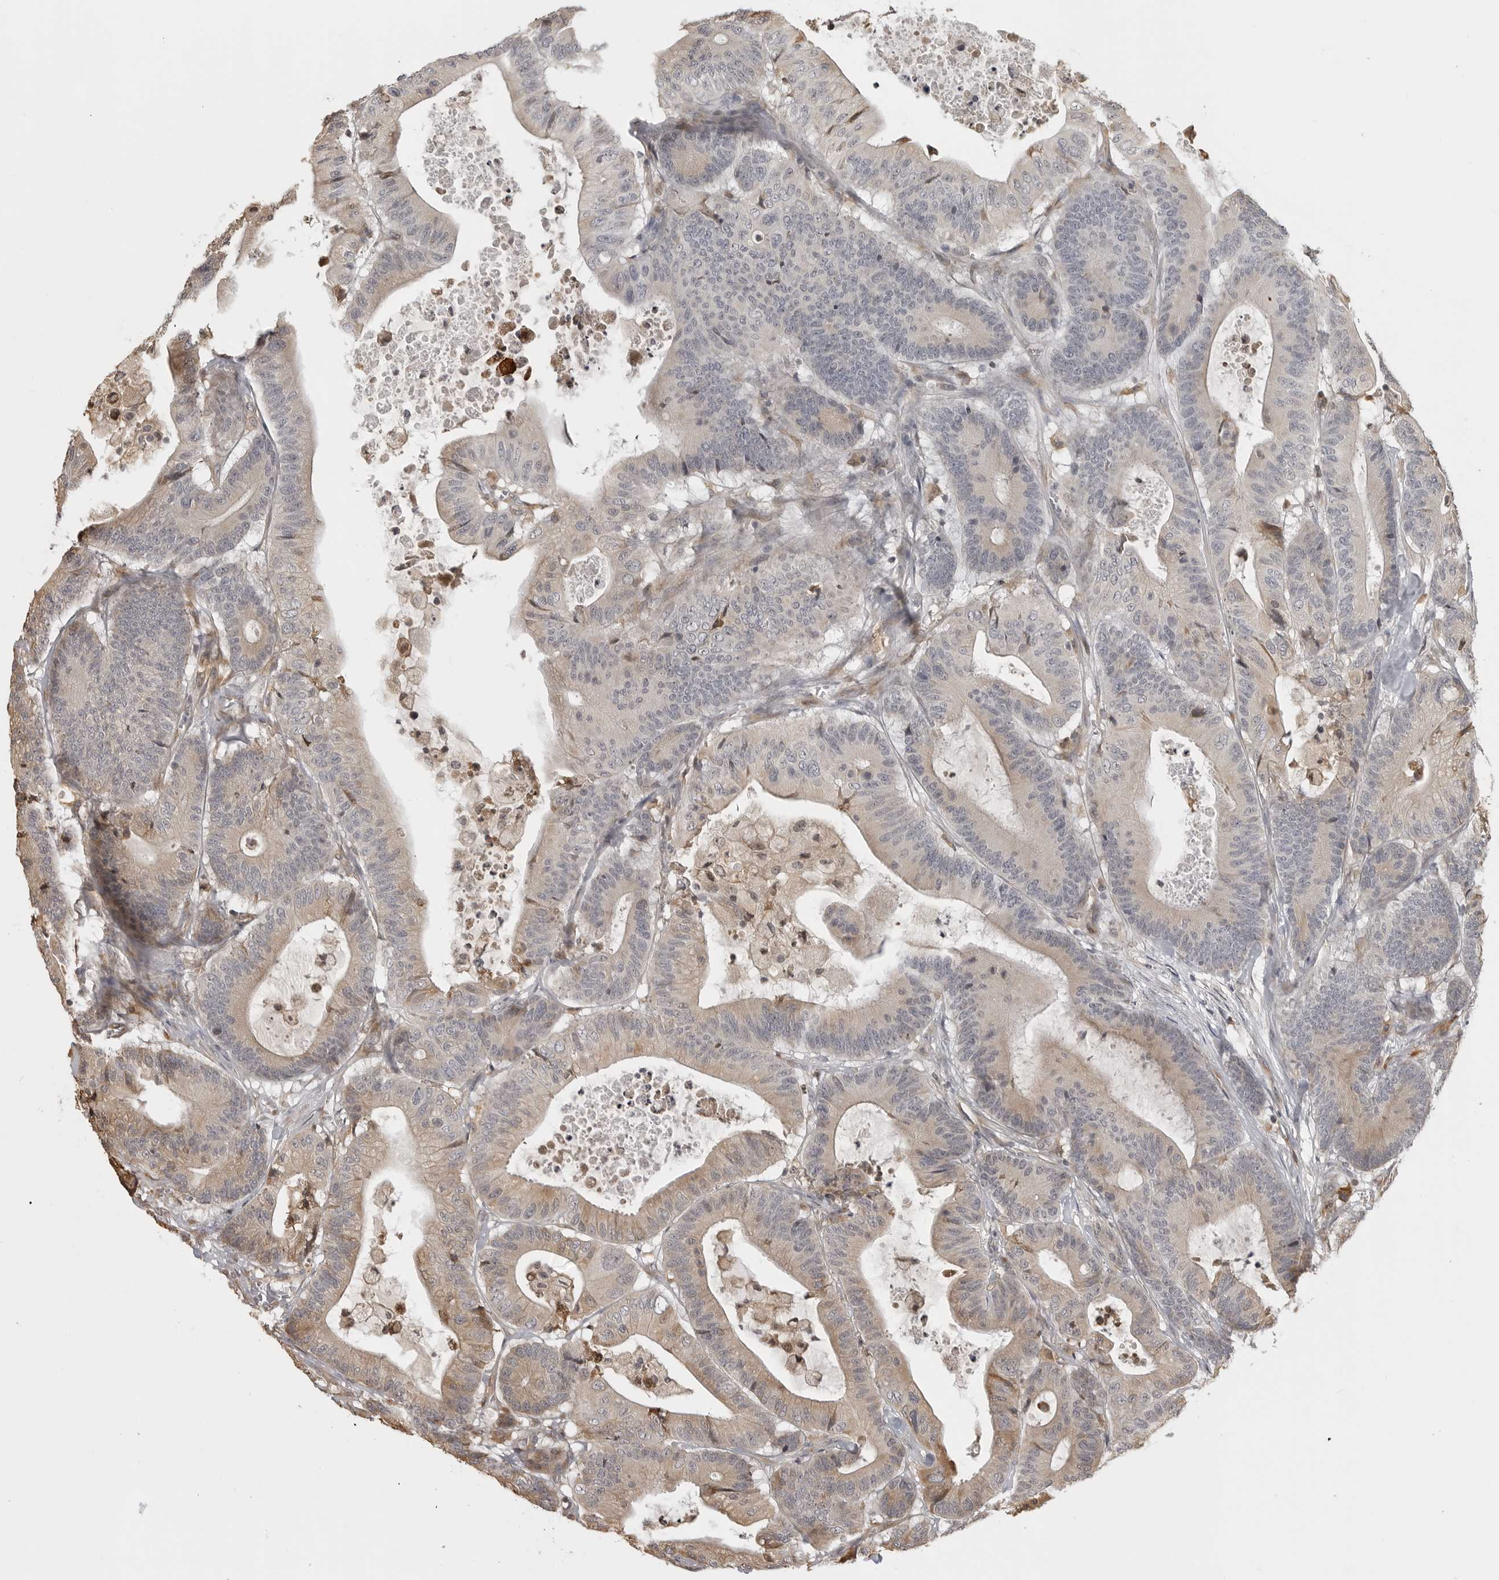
{"staining": {"intensity": "weak", "quantity": ">75%", "location": "cytoplasmic/membranous"}, "tissue": "colorectal cancer", "cell_type": "Tumor cells", "image_type": "cancer", "snomed": [{"axis": "morphology", "description": "Adenocarcinoma, NOS"}, {"axis": "topography", "description": "Colon"}], "caption": "The photomicrograph exhibits staining of colorectal cancer (adenocarcinoma), revealing weak cytoplasmic/membranous protein positivity (brown color) within tumor cells. The protein is stained brown, and the nuclei are stained in blue (DAB (3,3'-diaminobenzidine) IHC with brightfield microscopy, high magnification).", "gene": "IDO1", "patient": {"sex": "female", "age": 84}}